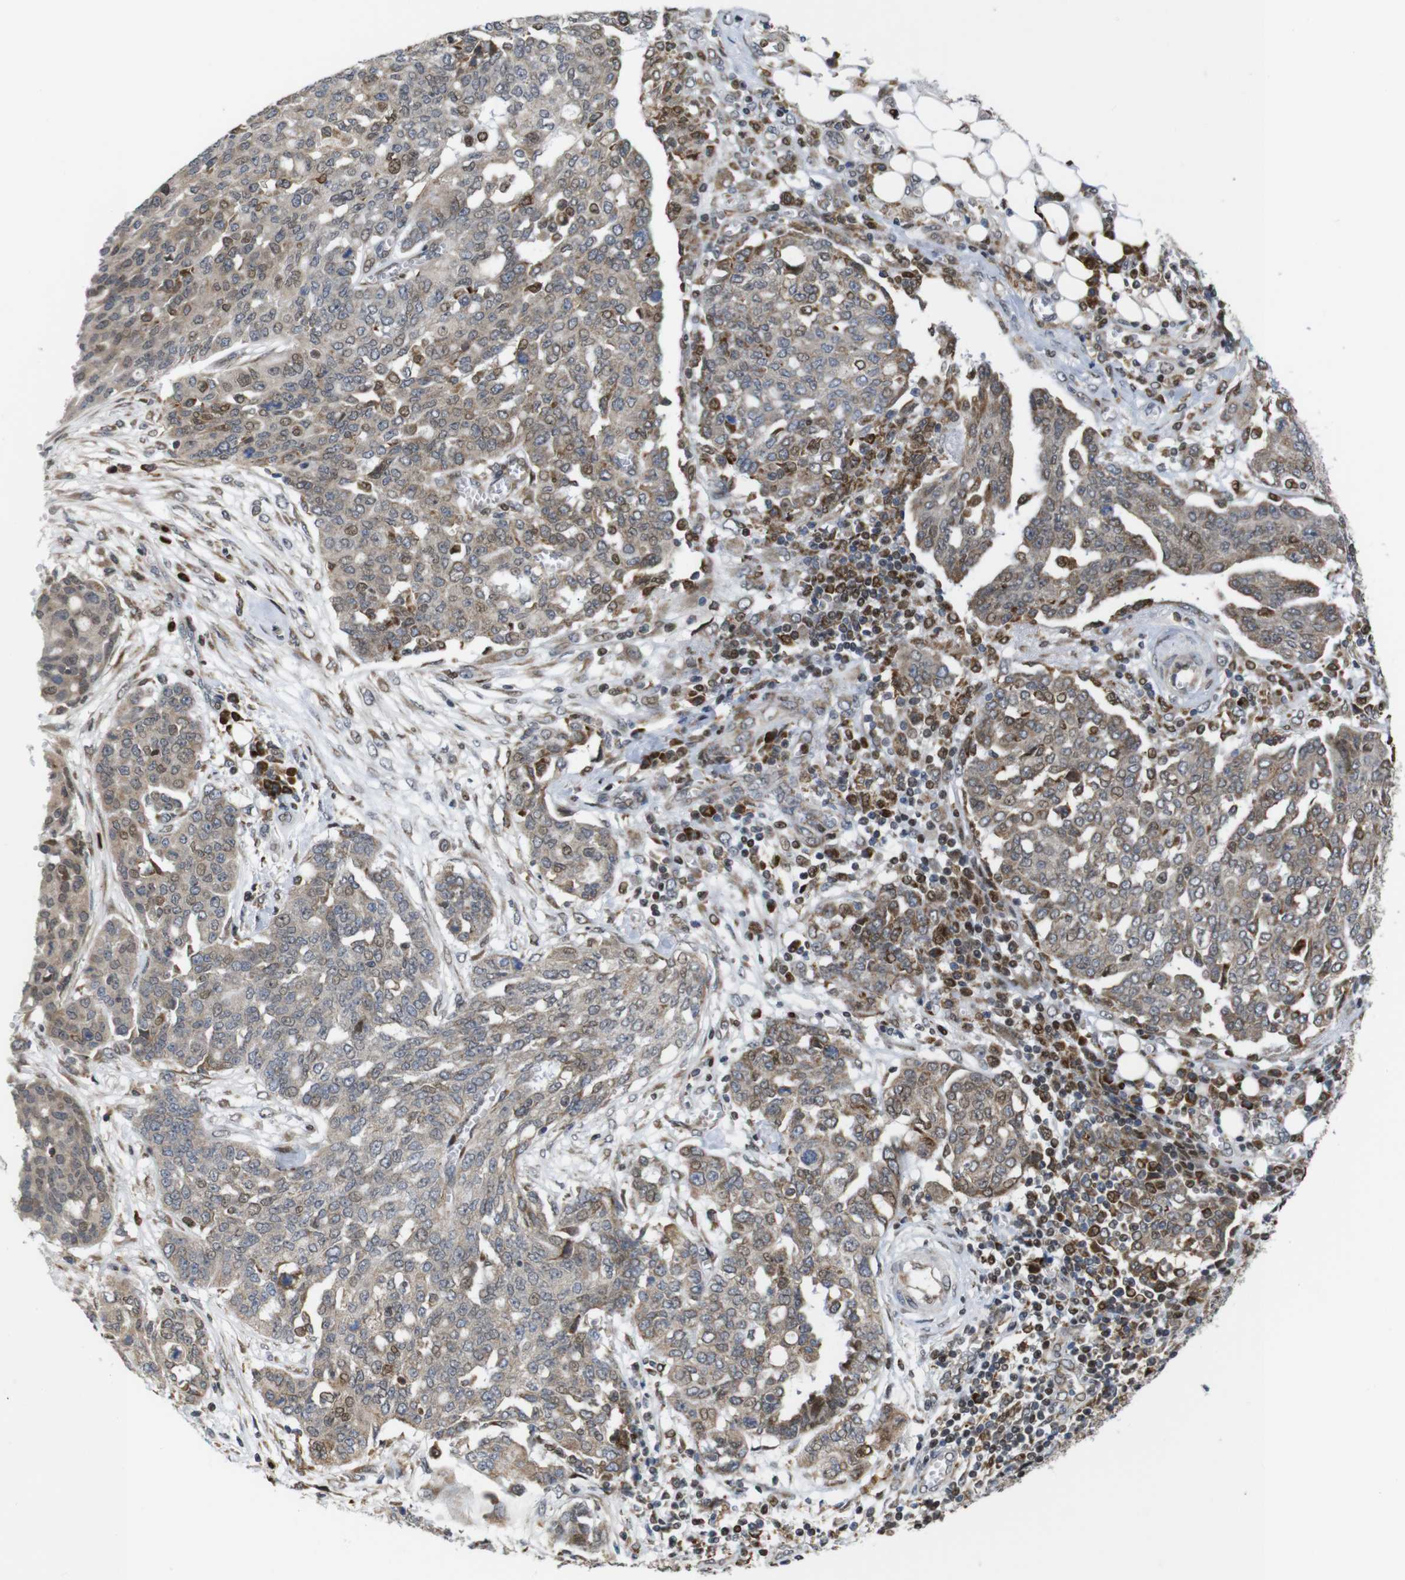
{"staining": {"intensity": "moderate", "quantity": "<25%", "location": "cytoplasmic/membranous,nuclear"}, "tissue": "ovarian cancer", "cell_type": "Tumor cells", "image_type": "cancer", "snomed": [{"axis": "morphology", "description": "Cystadenocarcinoma, serous, NOS"}, {"axis": "topography", "description": "Soft tissue"}, {"axis": "topography", "description": "Ovary"}], "caption": "Protein expression analysis of ovarian cancer shows moderate cytoplasmic/membranous and nuclear expression in approximately <25% of tumor cells.", "gene": "PTPN1", "patient": {"sex": "female", "age": 57}}